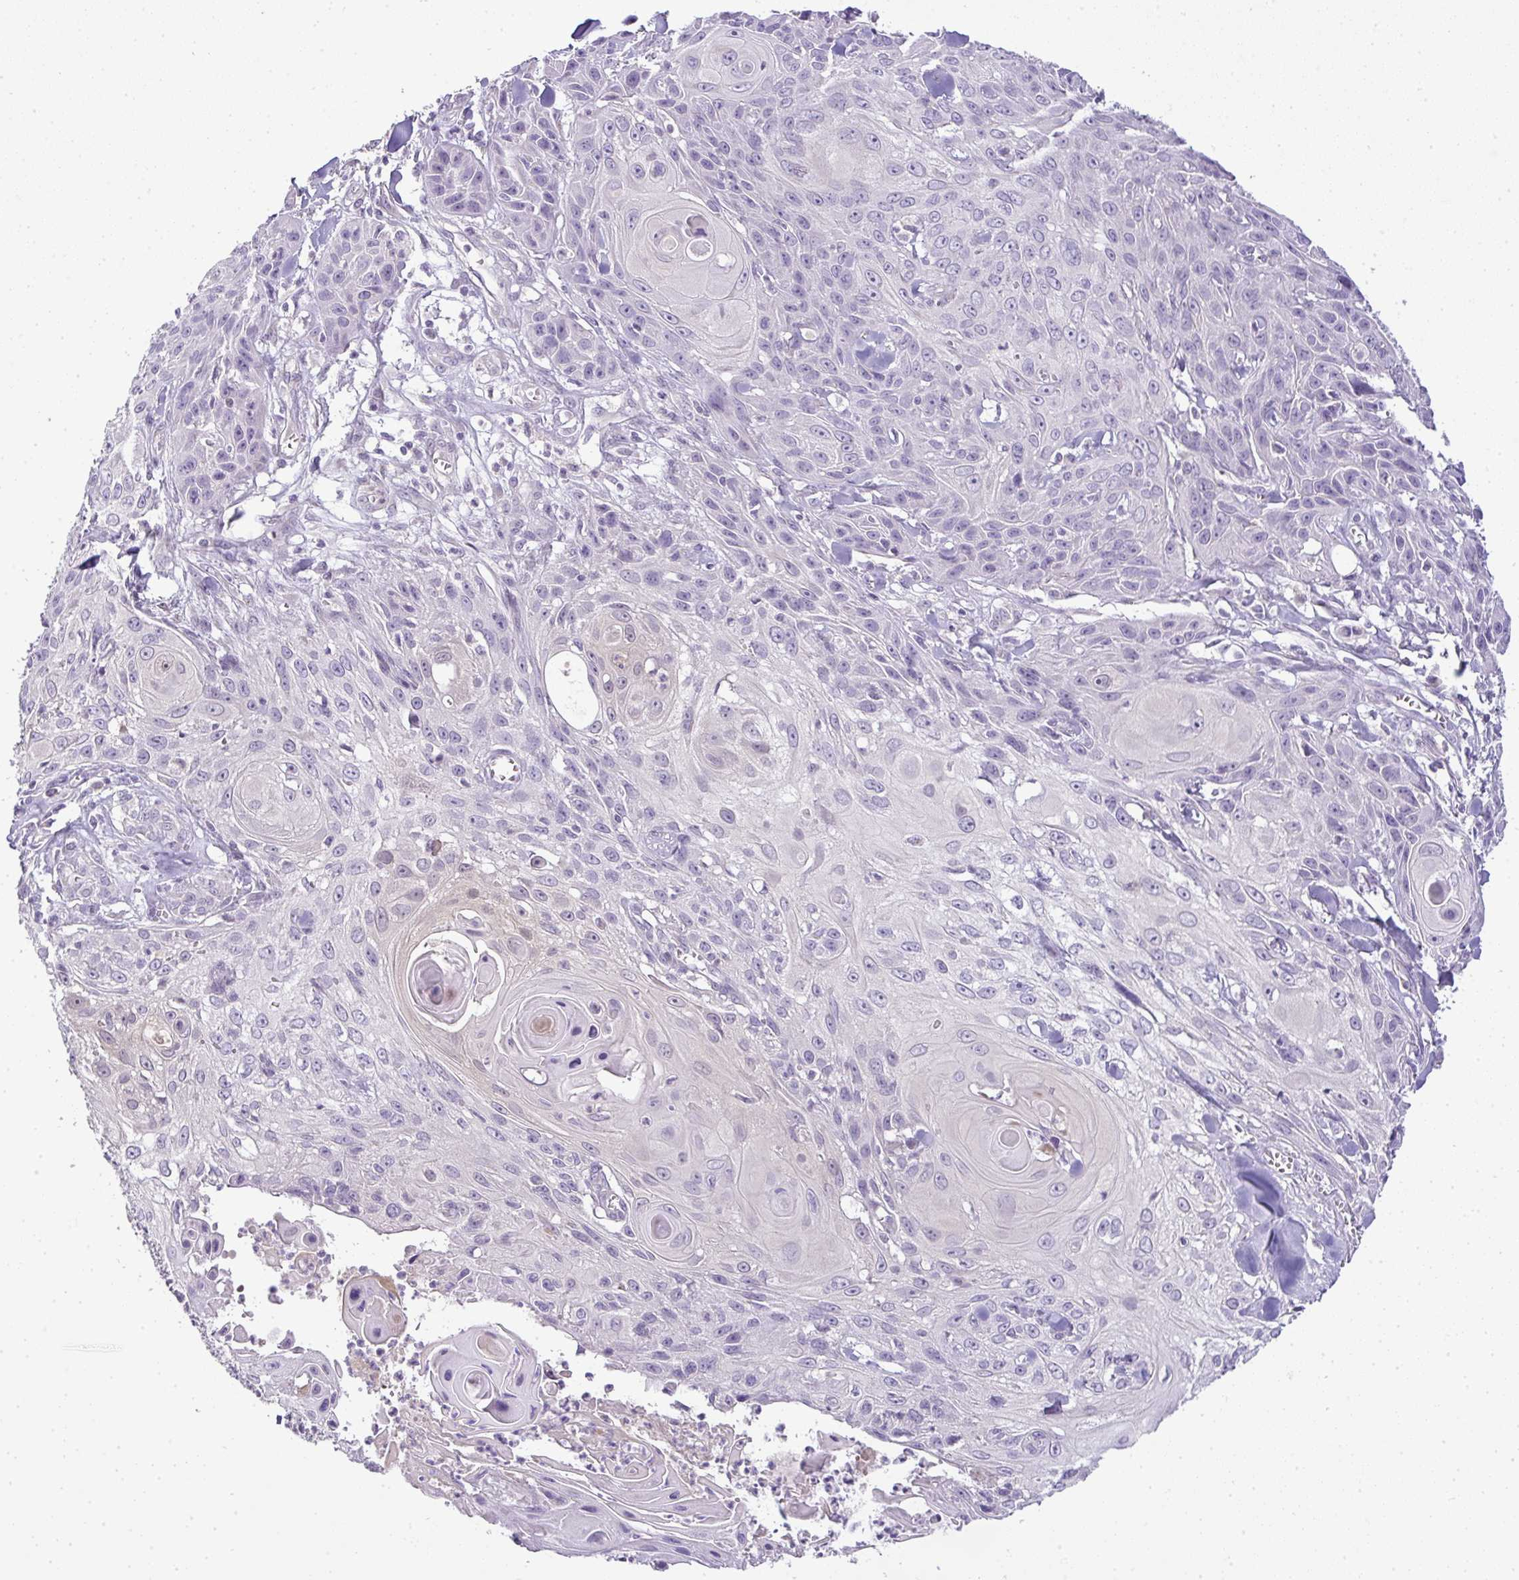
{"staining": {"intensity": "negative", "quantity": "none", "location": "none"}, "tissue": "skin cancer", "cell_type": "Tumor cells", "image_type": "cancer", "snomed": [{"axis": "morphology", "description": "Squamous cell carcinoma, NOS"}, {"axis": "topography", "description": "Skin"}, {"axis": "topography", "description": "Vulva"}], "caption": "Histopathology image shows no protein positivity in tumor cells of squamous cell carcinoma (skin) tissue.", "gene": "CMPK1", "patient": {"sex": "female", "age": 83}}